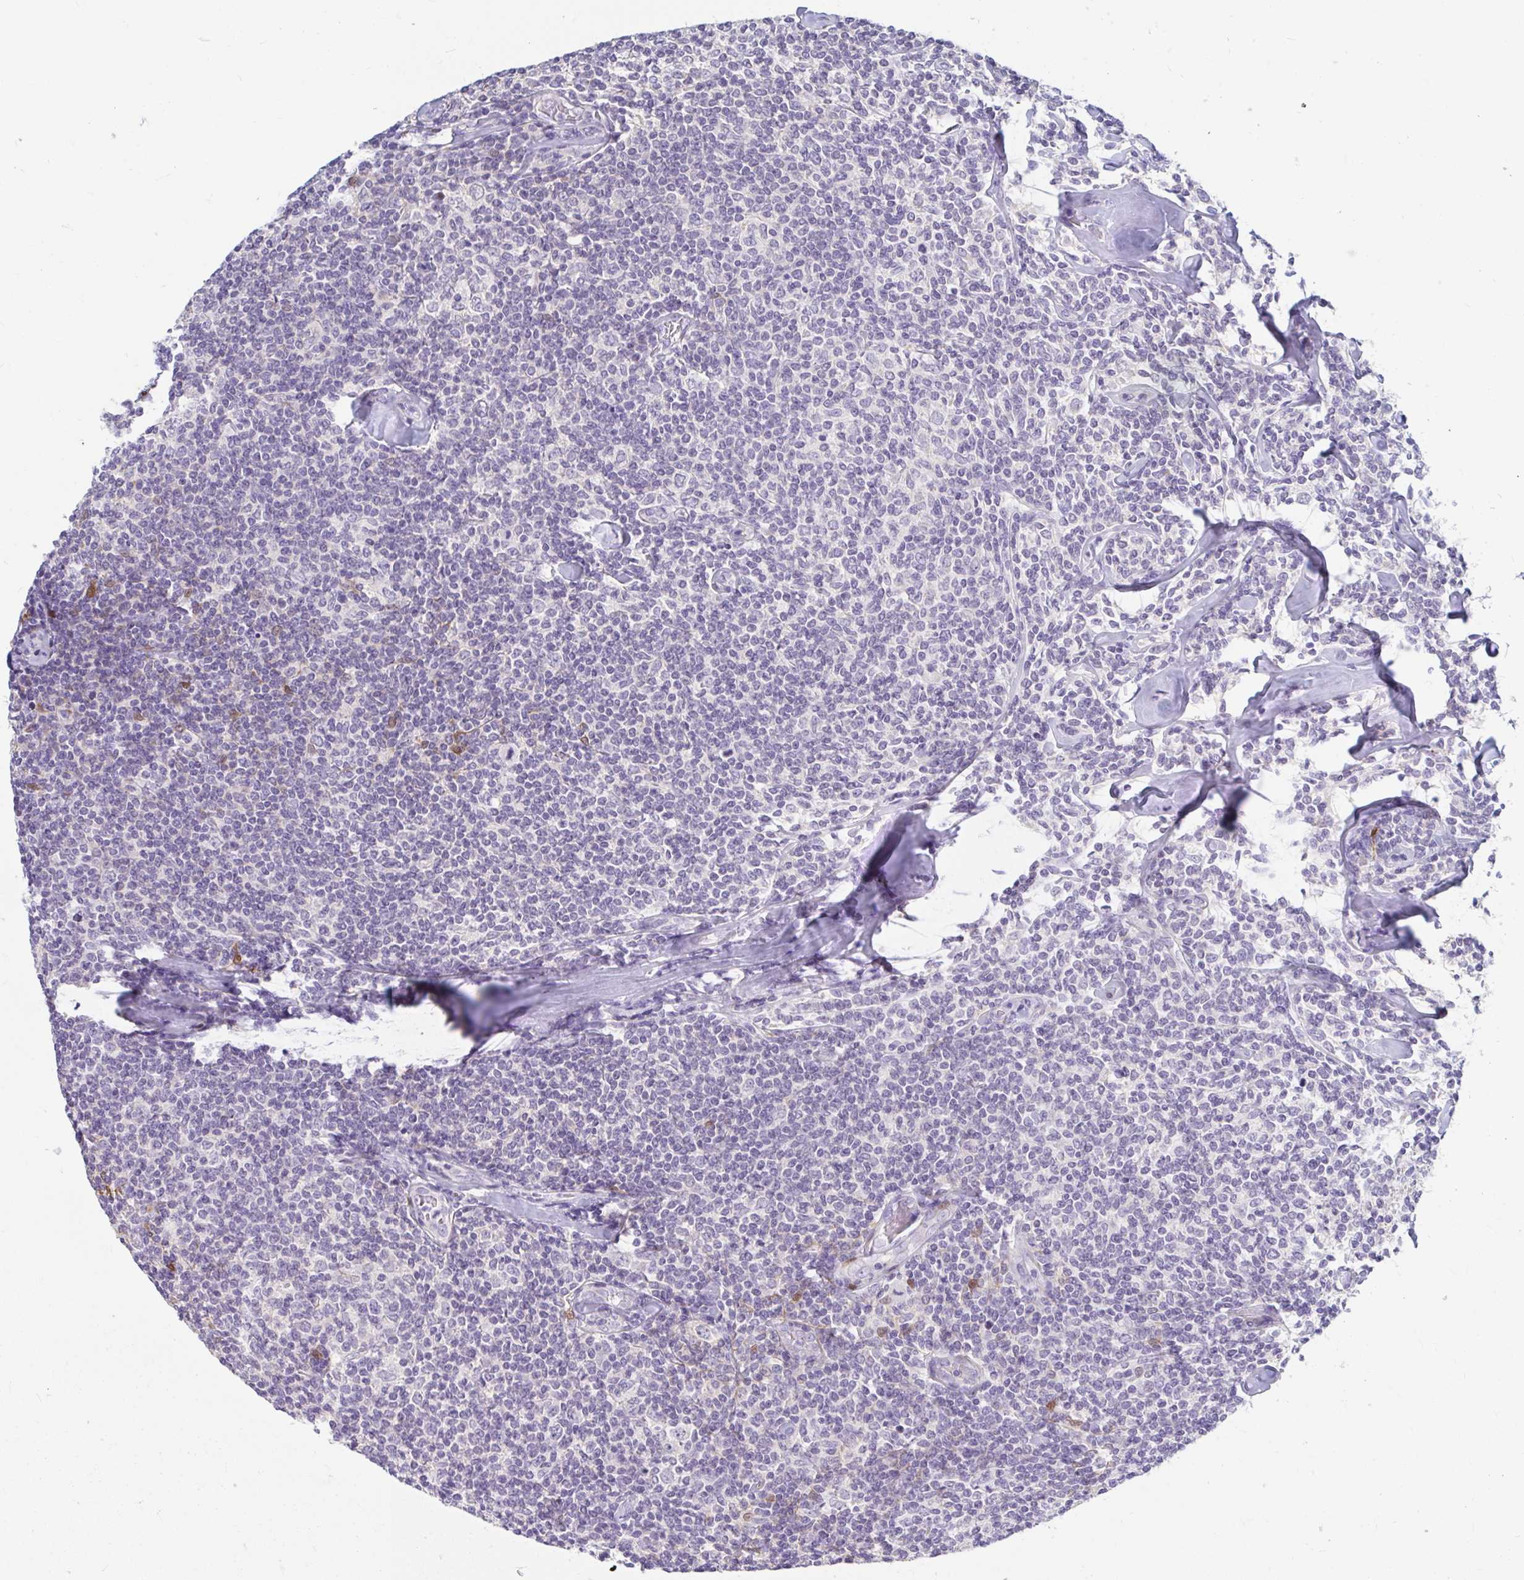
{"staining": {"intensity": "negative", "quantity": "none", "location": "none"}, "tissue": "lymphoma", "cell_type": "Tumor cells", "image_type": "cancer", "snomed": [{"axis": "morphology", "description": "Malignant lymphoma, non-Hodgkin's type, Low grade"}, {"axis": "topography", "description": "Lymph node"}], "caption": "DAB immunohistochemical staining of low-grade malignant lymphoma, non-Hodgkin's type exhibits no significant staining in tumor cells.", "gene": "ADH1A", "patient": {"sex": "female", "age": 56}}